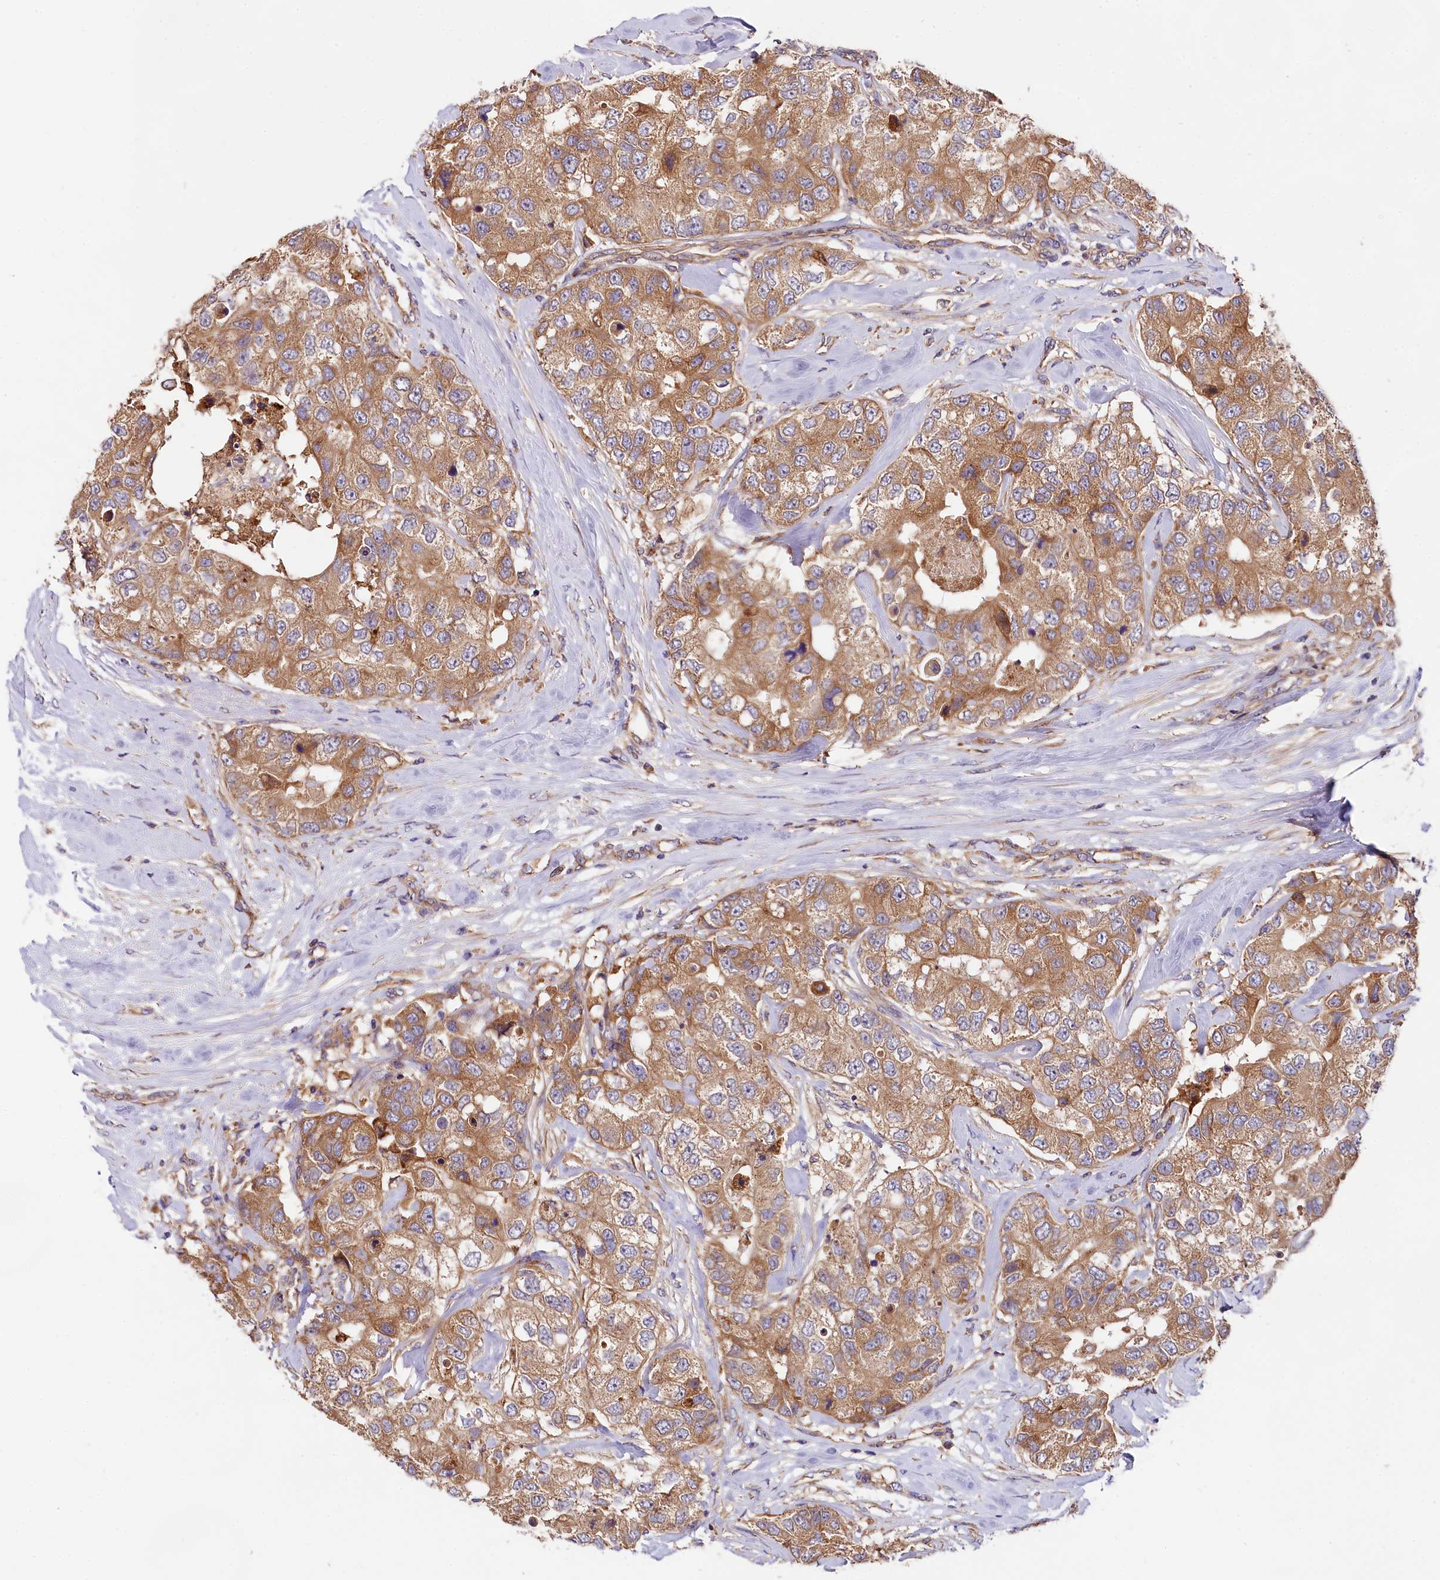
{"staining": {"intensity": "moderate", "quantity": ">75%", "location": "cytoplasmic/membranous"}, "tissue": "breast cancer", "cell_type": "Tumor cells", "image_type": "cancer", "snomed": [{"axis": "morphology", "description": "Duct carcinoma"}, {"axis": "topography", "description": "Breast"}], "caption": "Immunohistochemical staining of breast cancer reveals medium levels of moderate cytoplasmic/membranous positivity in about >75% of tumor cells.", "gene": "SPG11", "patient": {"sex": "female", "age": 62}}